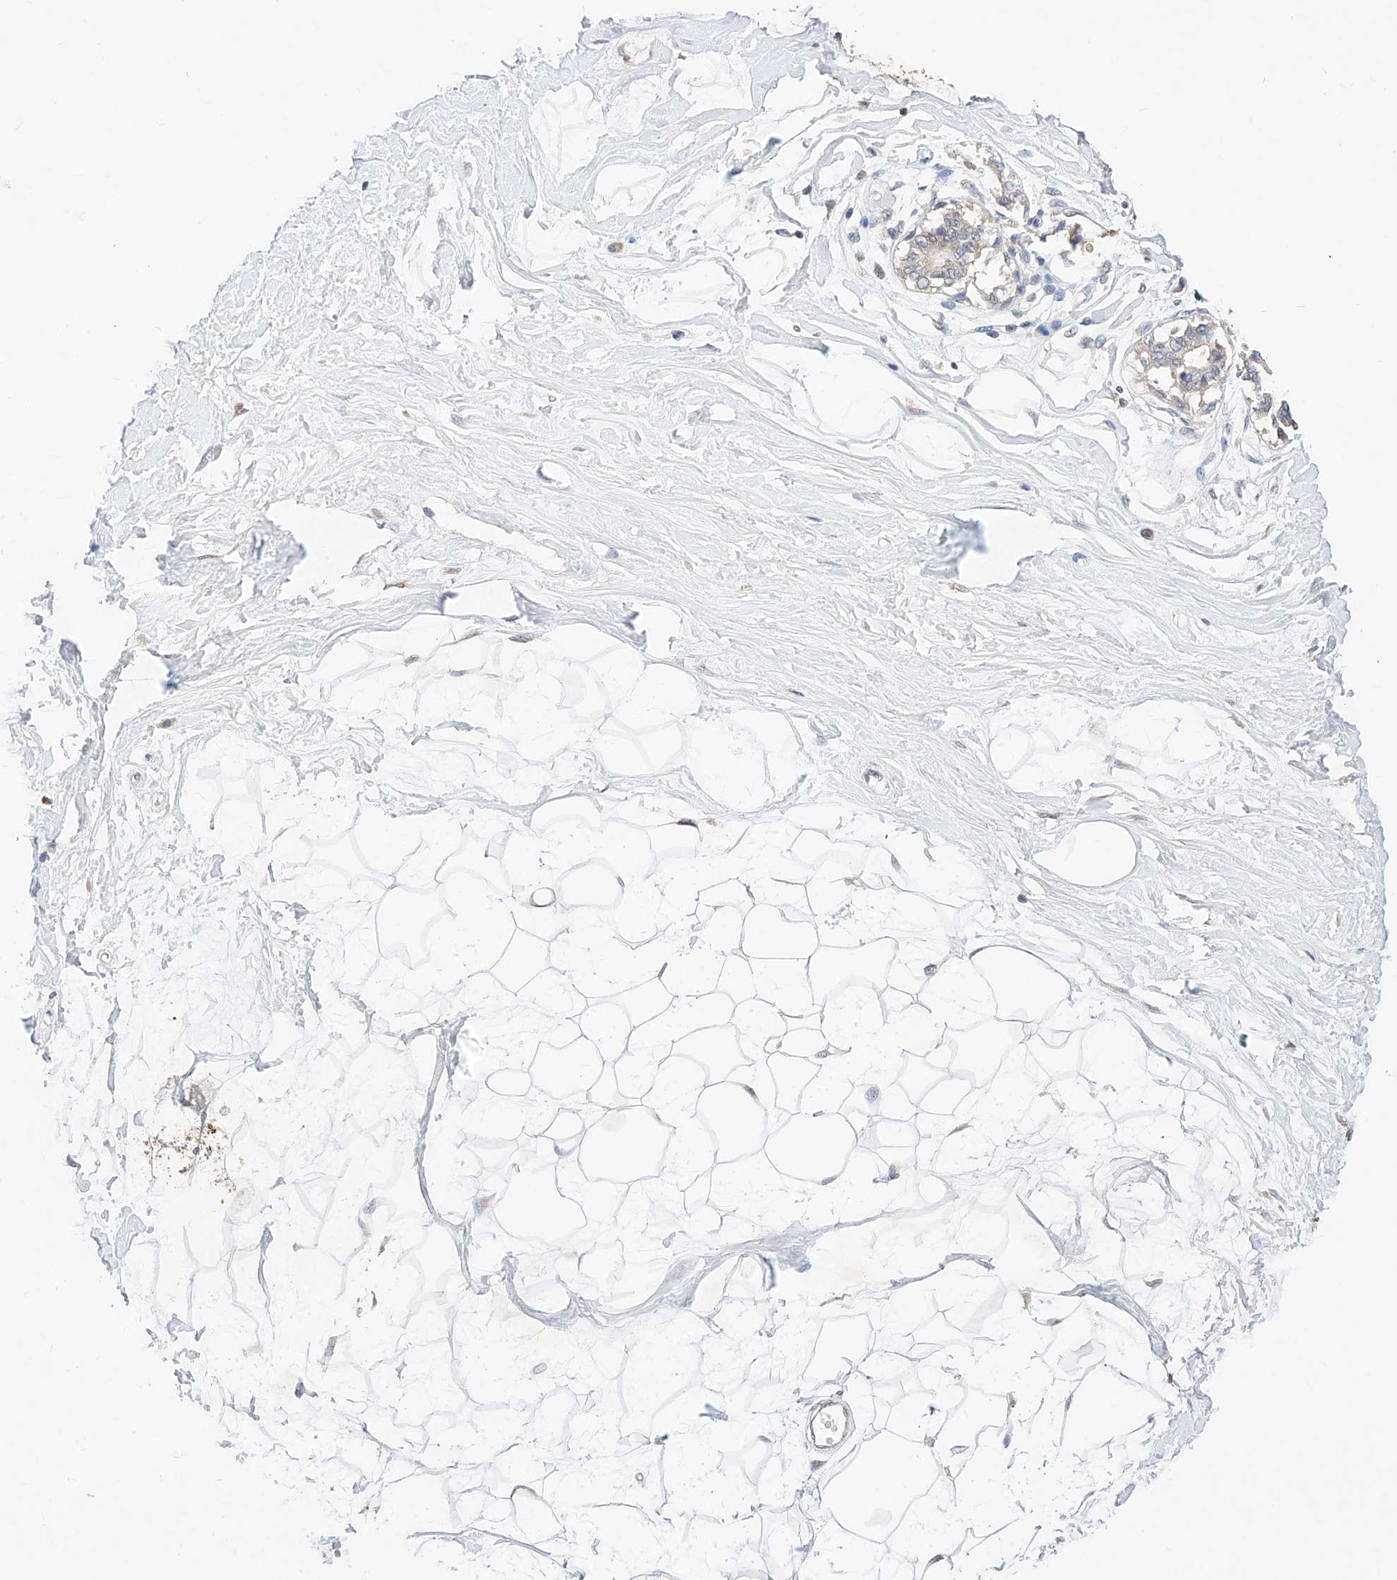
{"staining": {"intensity": "negative", "quantity": "none", "location": "none"}, "tissue": "breast", "cell_type": "Adipocytes", "image_type": "normal", "snomed": [{"axis": "morphology", "description": "Normal tissue, NOS"}, {"axis": "topography", "description": "Breast"}], "caption": "Breast stained for a protein using IHC shows no positivity adipocytes.", "gene": "ZSCAN4", "patient": {"sex": "female", "age": 45}}